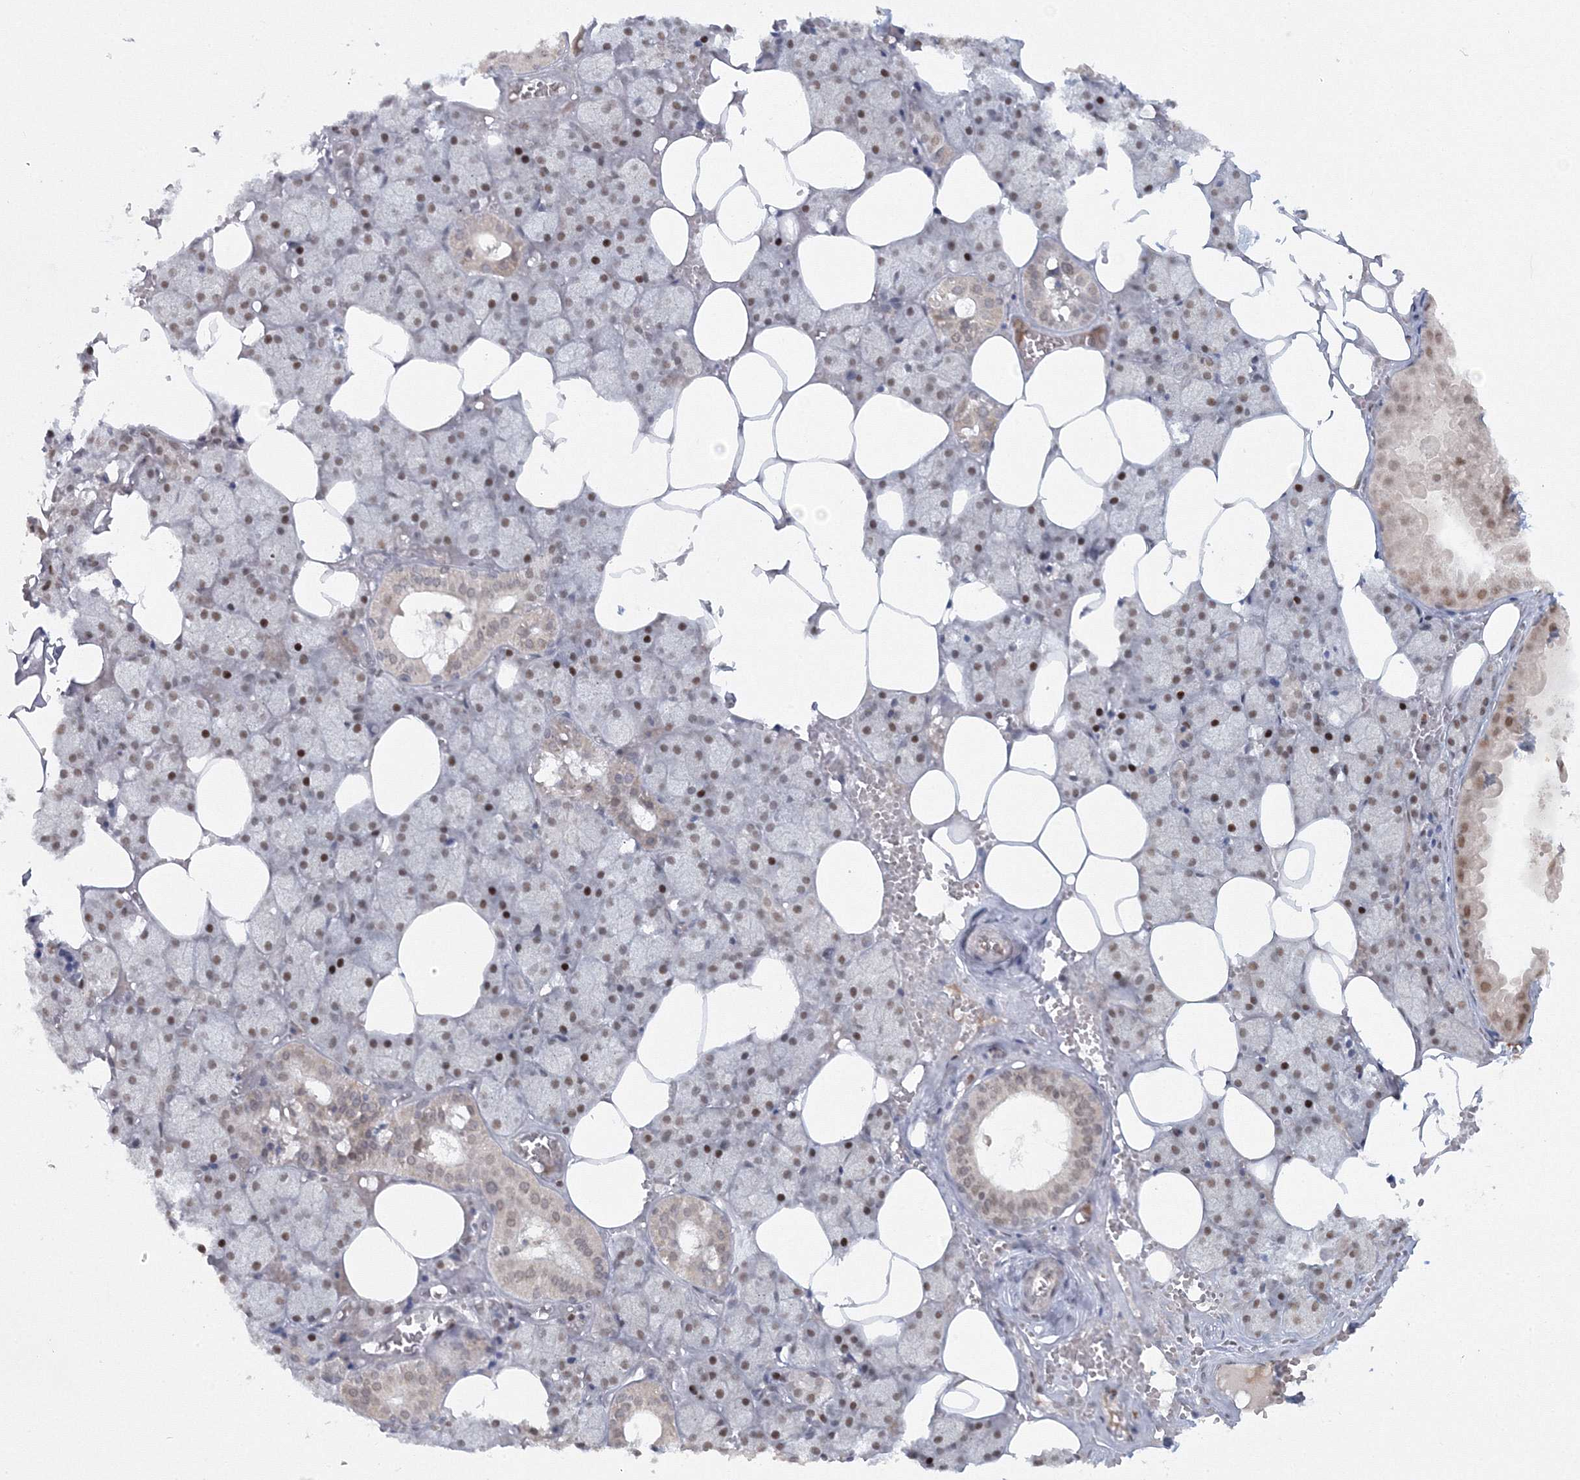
{"staining": {"intensity": "moderate", "quantity": ">75%", "location": "nuclear"}, "tissue": "salivary gland", "cell_type": "Glandular cells", "image_type": "normal", "snomed": [{"axis": "morphology", "description": "Normal tissue, NOS"}, {"axis": "topography", "description": "Salivary gland"}], "caption": "About >75% of glandular cells in unremarkable salivary gland display moderate nuclear protein staining as visualized by brown immunohistochemical staining.", "gene": "C3orf33", "patient": {"sex": "male", "age": 62}}